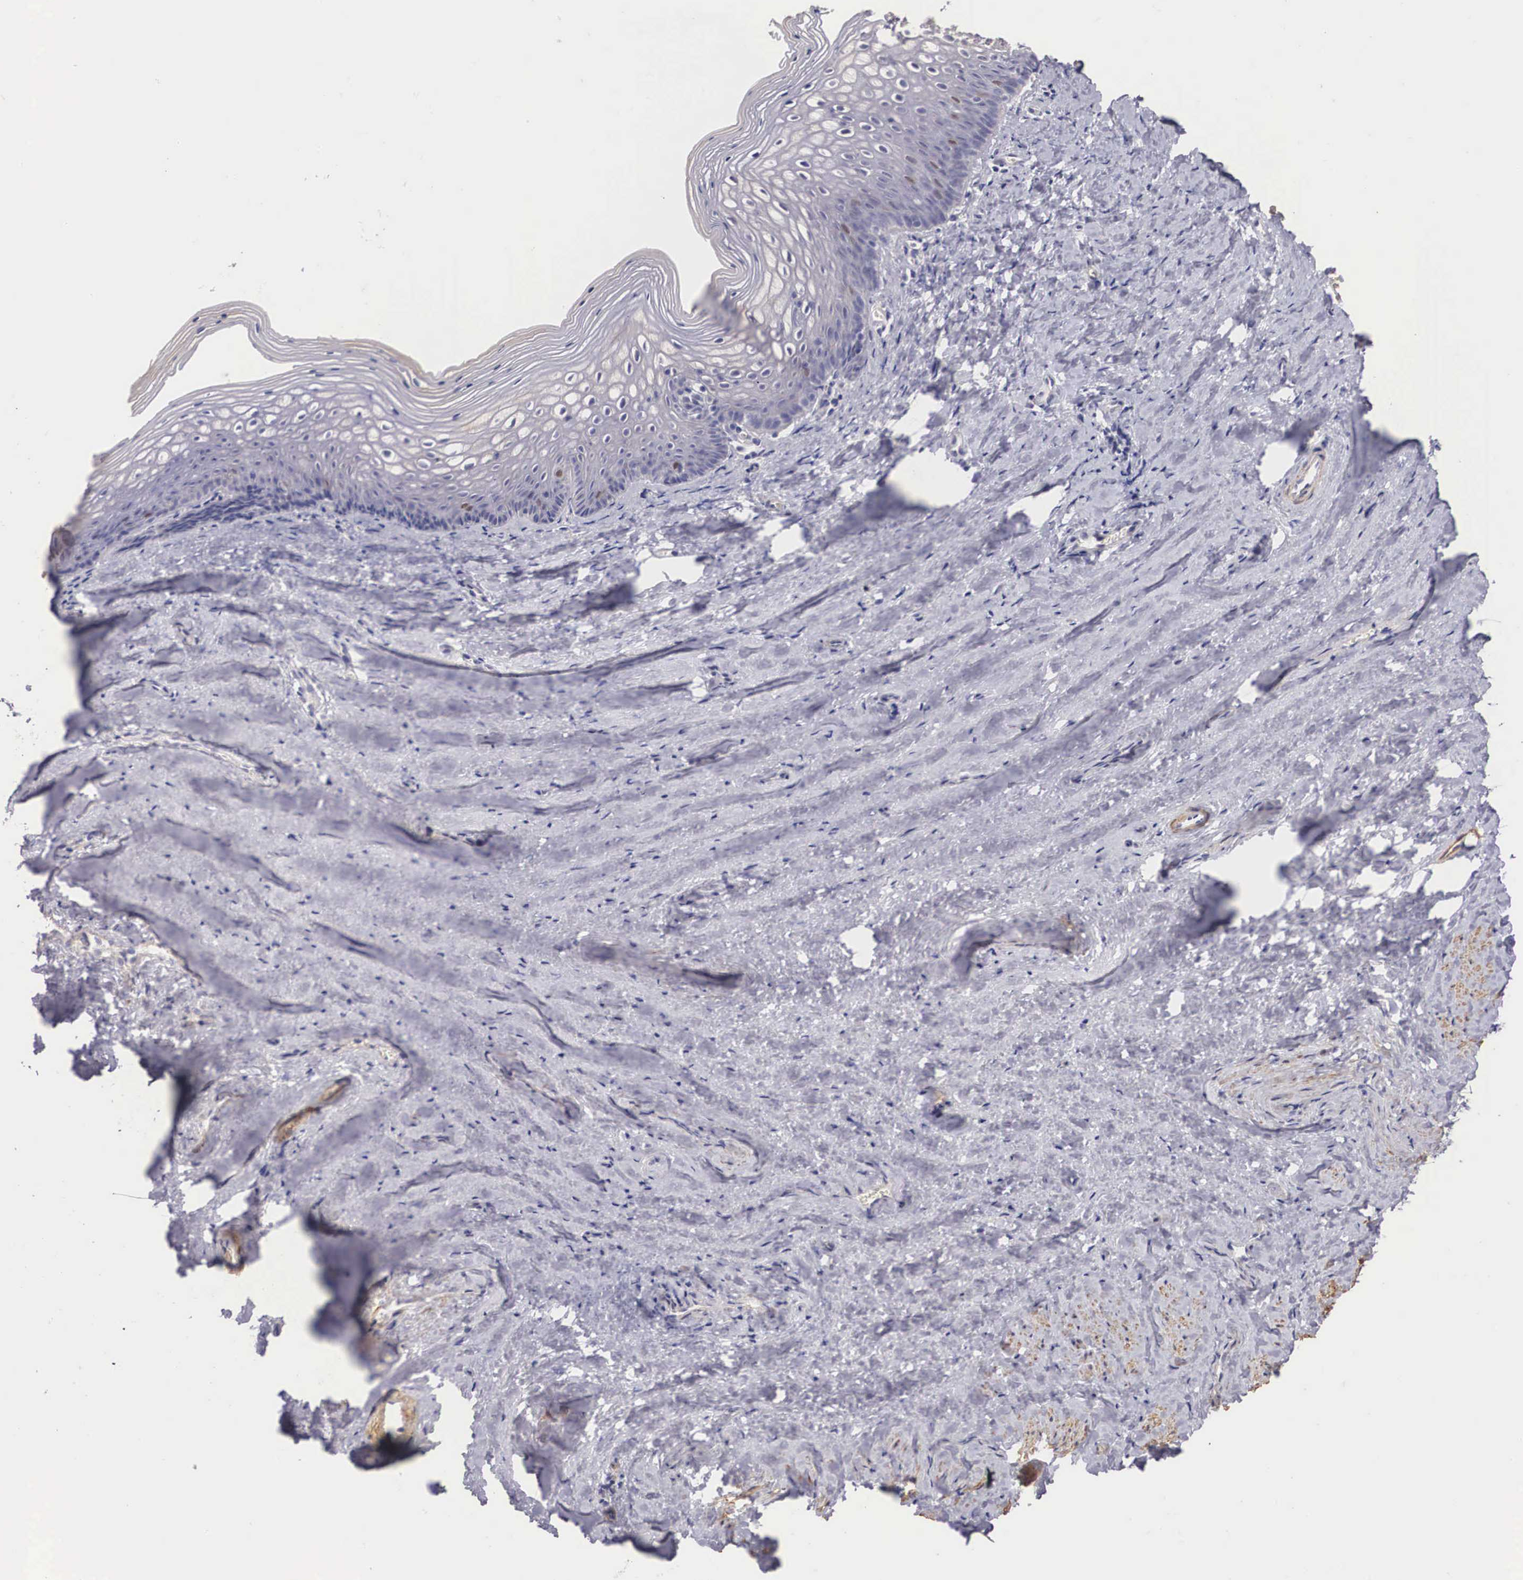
{"staining": {"intensity": "weak", "quantity": "<25%", "location": "cytoplasmic/membranous"}, "tissue": "vagina", "cell_type": "Squamous epithelial cells", "image_type": "normal", "snomed": [{"axis": "morphology", "description": "Normal tissue, NOS"}, {"axis": "topography", "description": "Vagina"}], "caption": "The image shows no staining of squamous epithelial cells in unremarkable vagina. (Brightfield microscopy of DAB IHC at high magnification).", "gene": "ENOX2", "patient": {"sex": "female", "age": 46}}